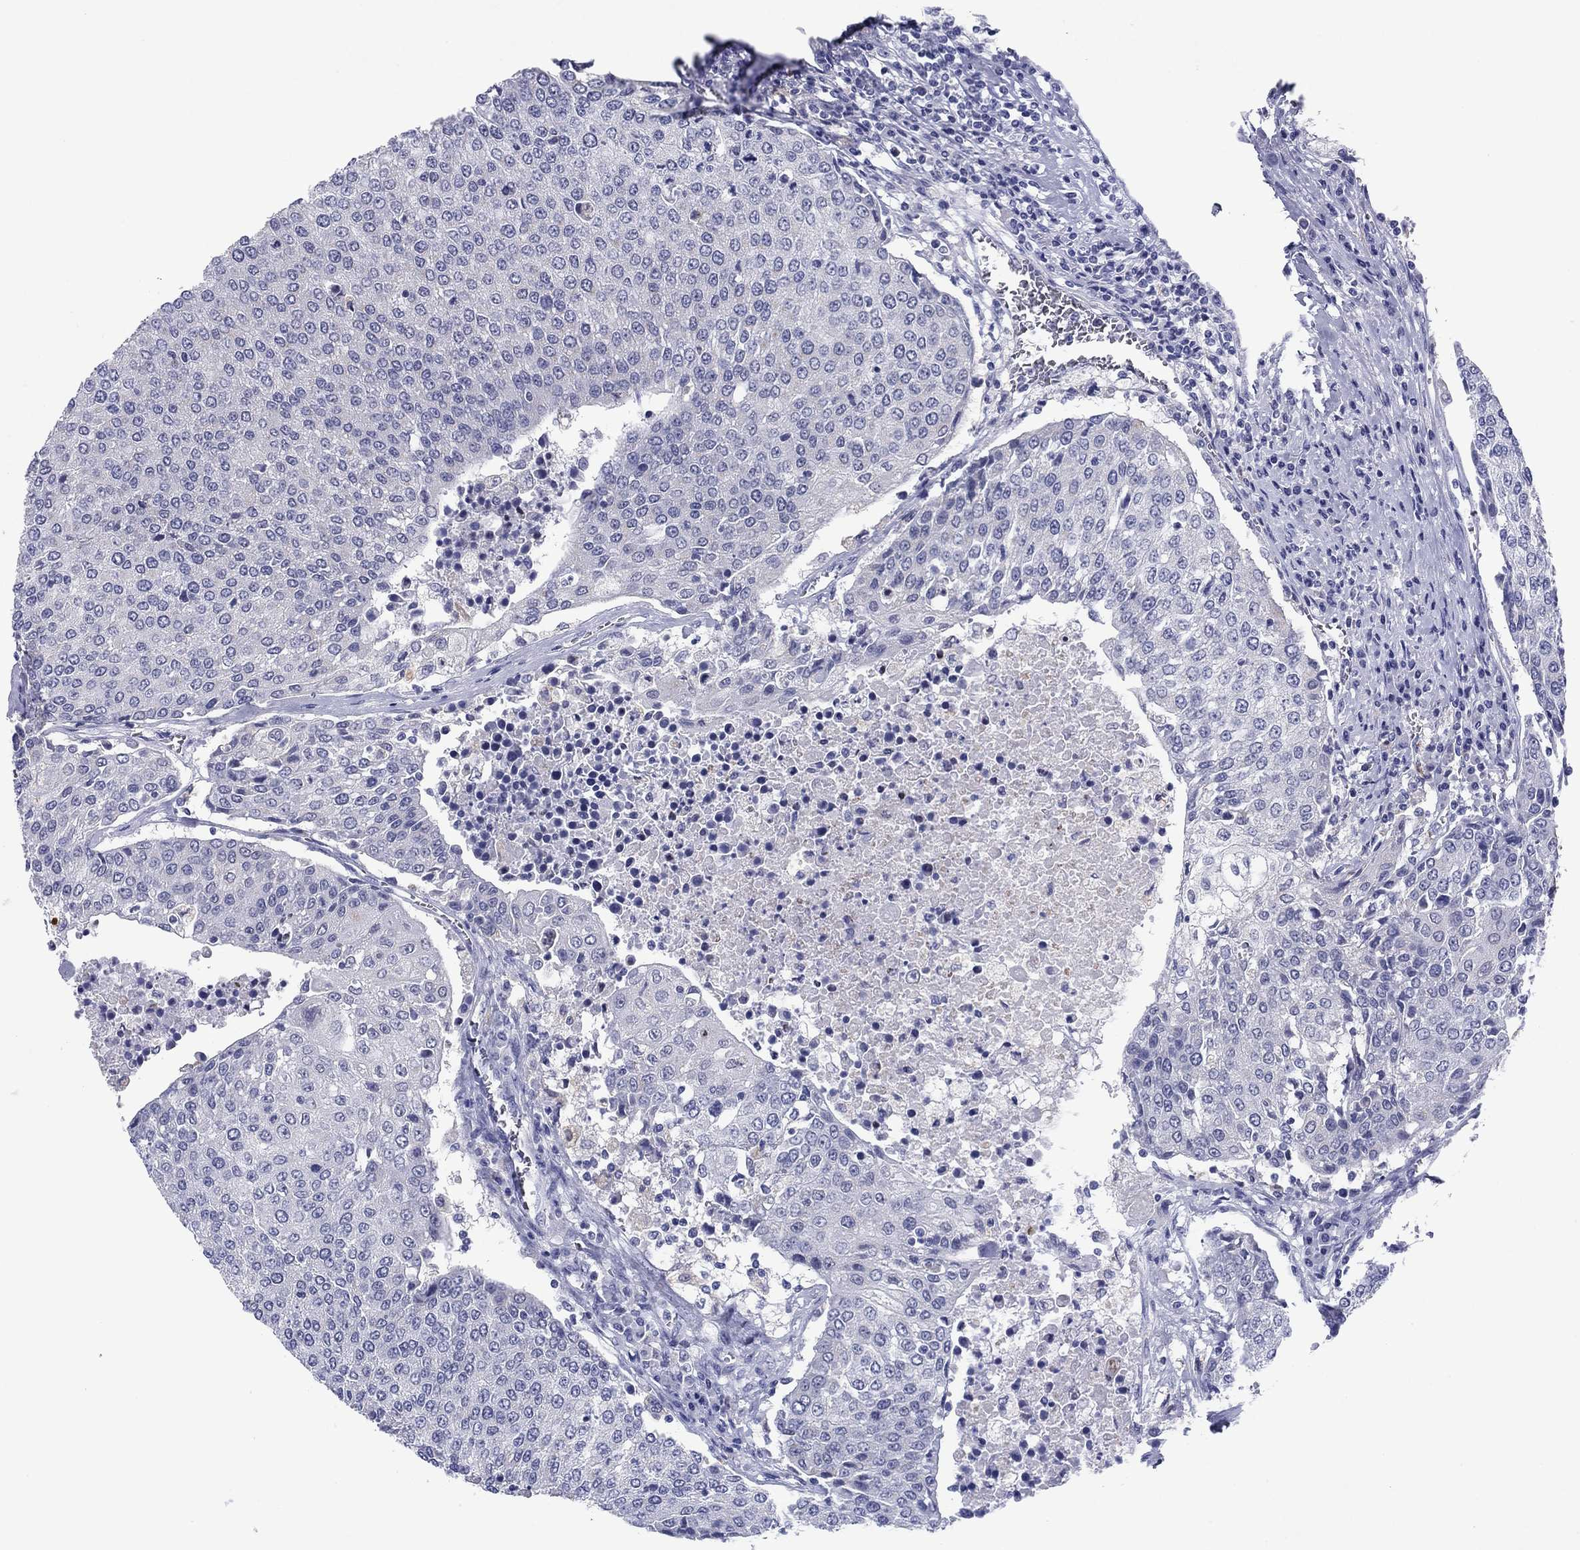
{"staining": {"intensity": "negative", "quantity": "none", "location": "none"}, "tissue": "urothelial cancer", "cell_type": "Tumor cells", "image_type": "cancer", "snomed": [{"axis": "morphology", "description": "Urothelial carcinoma, High grade"}, {"axis": "topography", "description": "Urinary bladder"}], "caption": "Protein analysis of urothelial cancer displays no significant positivity in tumor cells.", "gene": "TCFL5", "patient": {"sex": "female", "age": 85}}